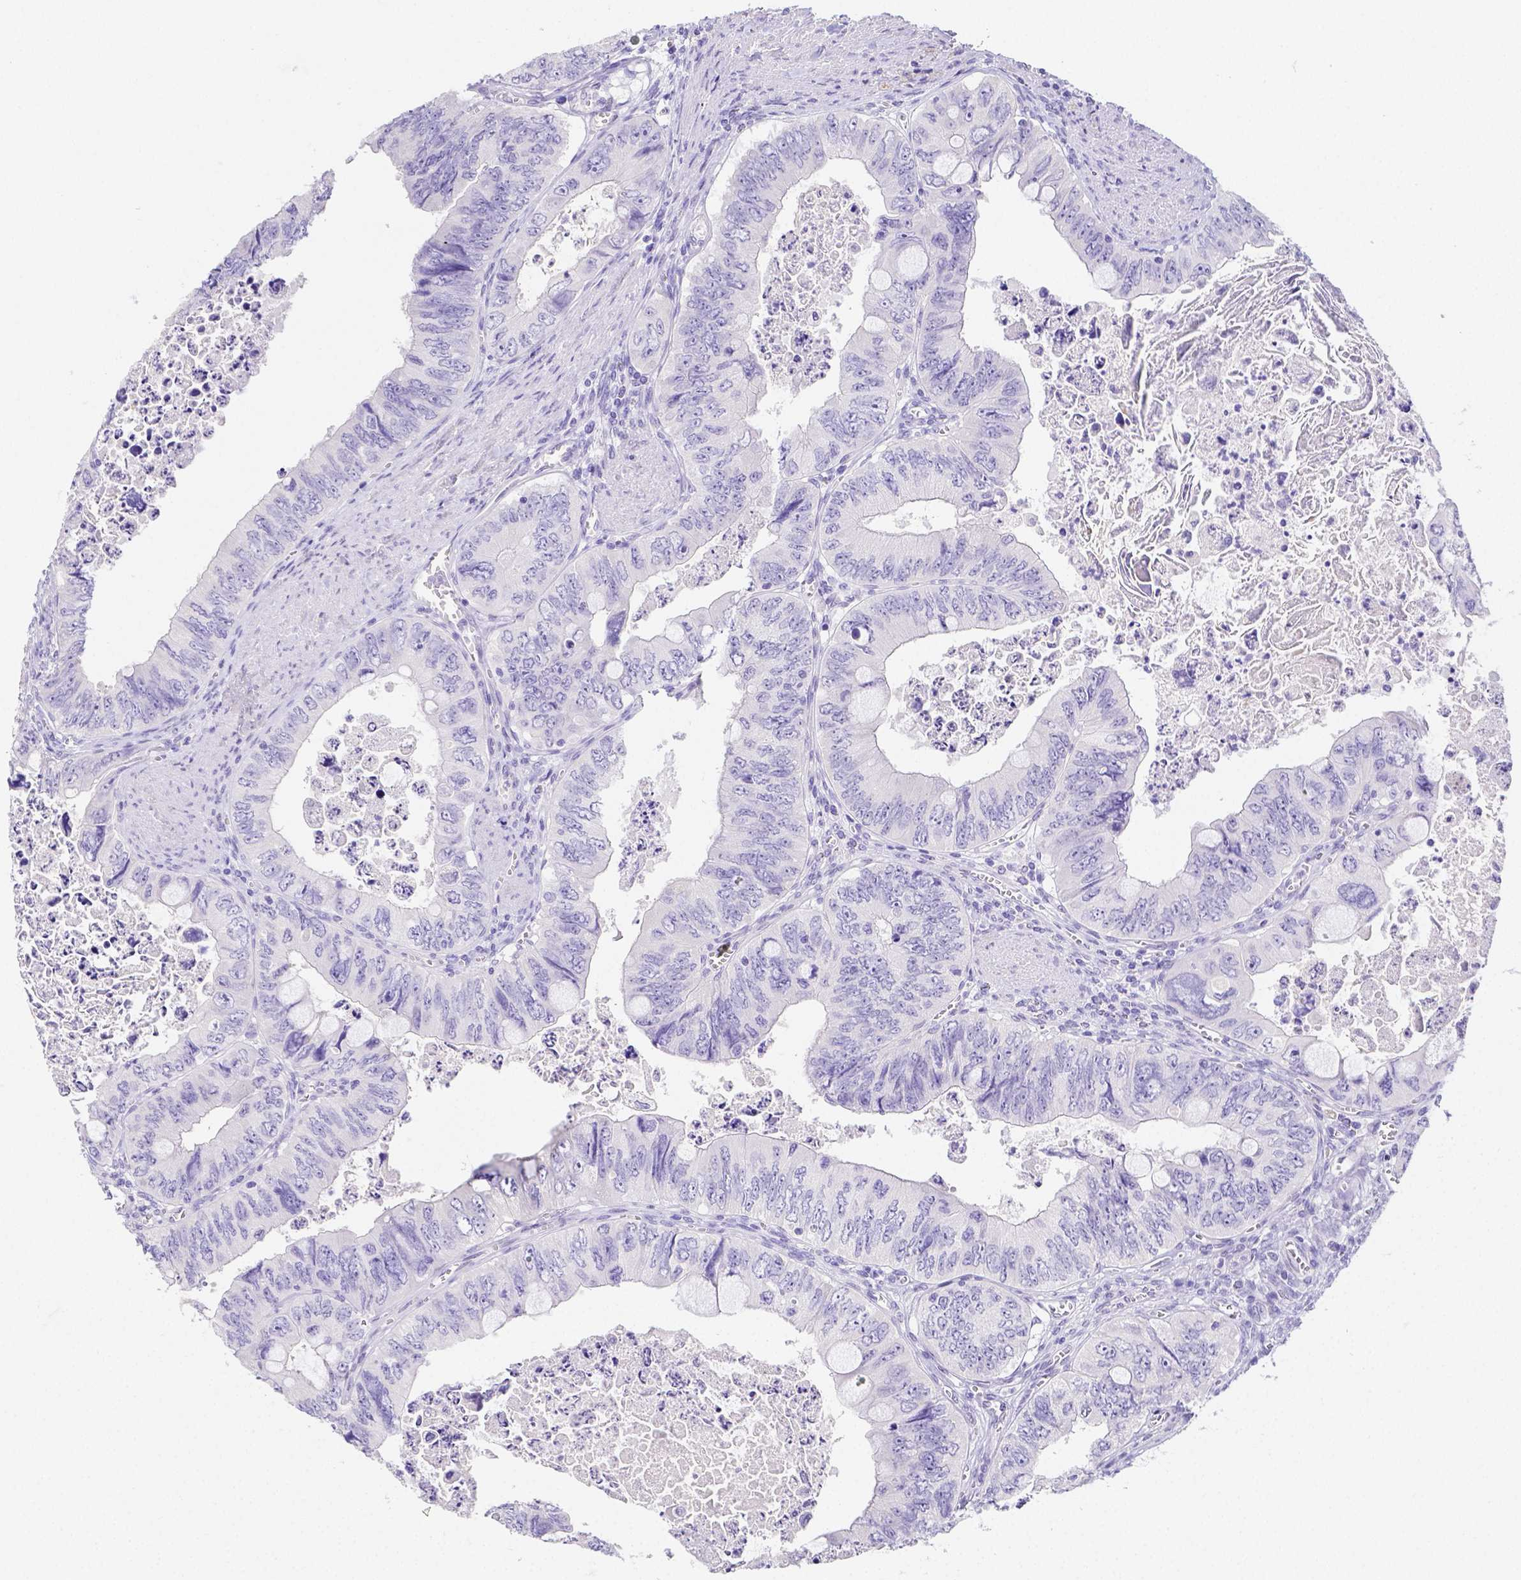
{"staining": {"intensity": "negative", "quantity": "none", "location": "none"}, "tissue": "colorectal cancer", "cell_type": "Tumor cells", "image_type": "cancer", "snomed": [{"axis": "morphology", "description": "Adenocarcinoma, NOS"}, {"axis": "topography", "description": "Colon"}], "caption": "The micrograph demonstrates no staining of tumor cells in adenocarcinoma (colorectal). (Brightfield microscopy of DAB (3,3'-diaminobenzidine) immunohistochemistry at high magnification).", "gene": "ARHGAP36", "patient": {"sex": "female", "age": 84}}